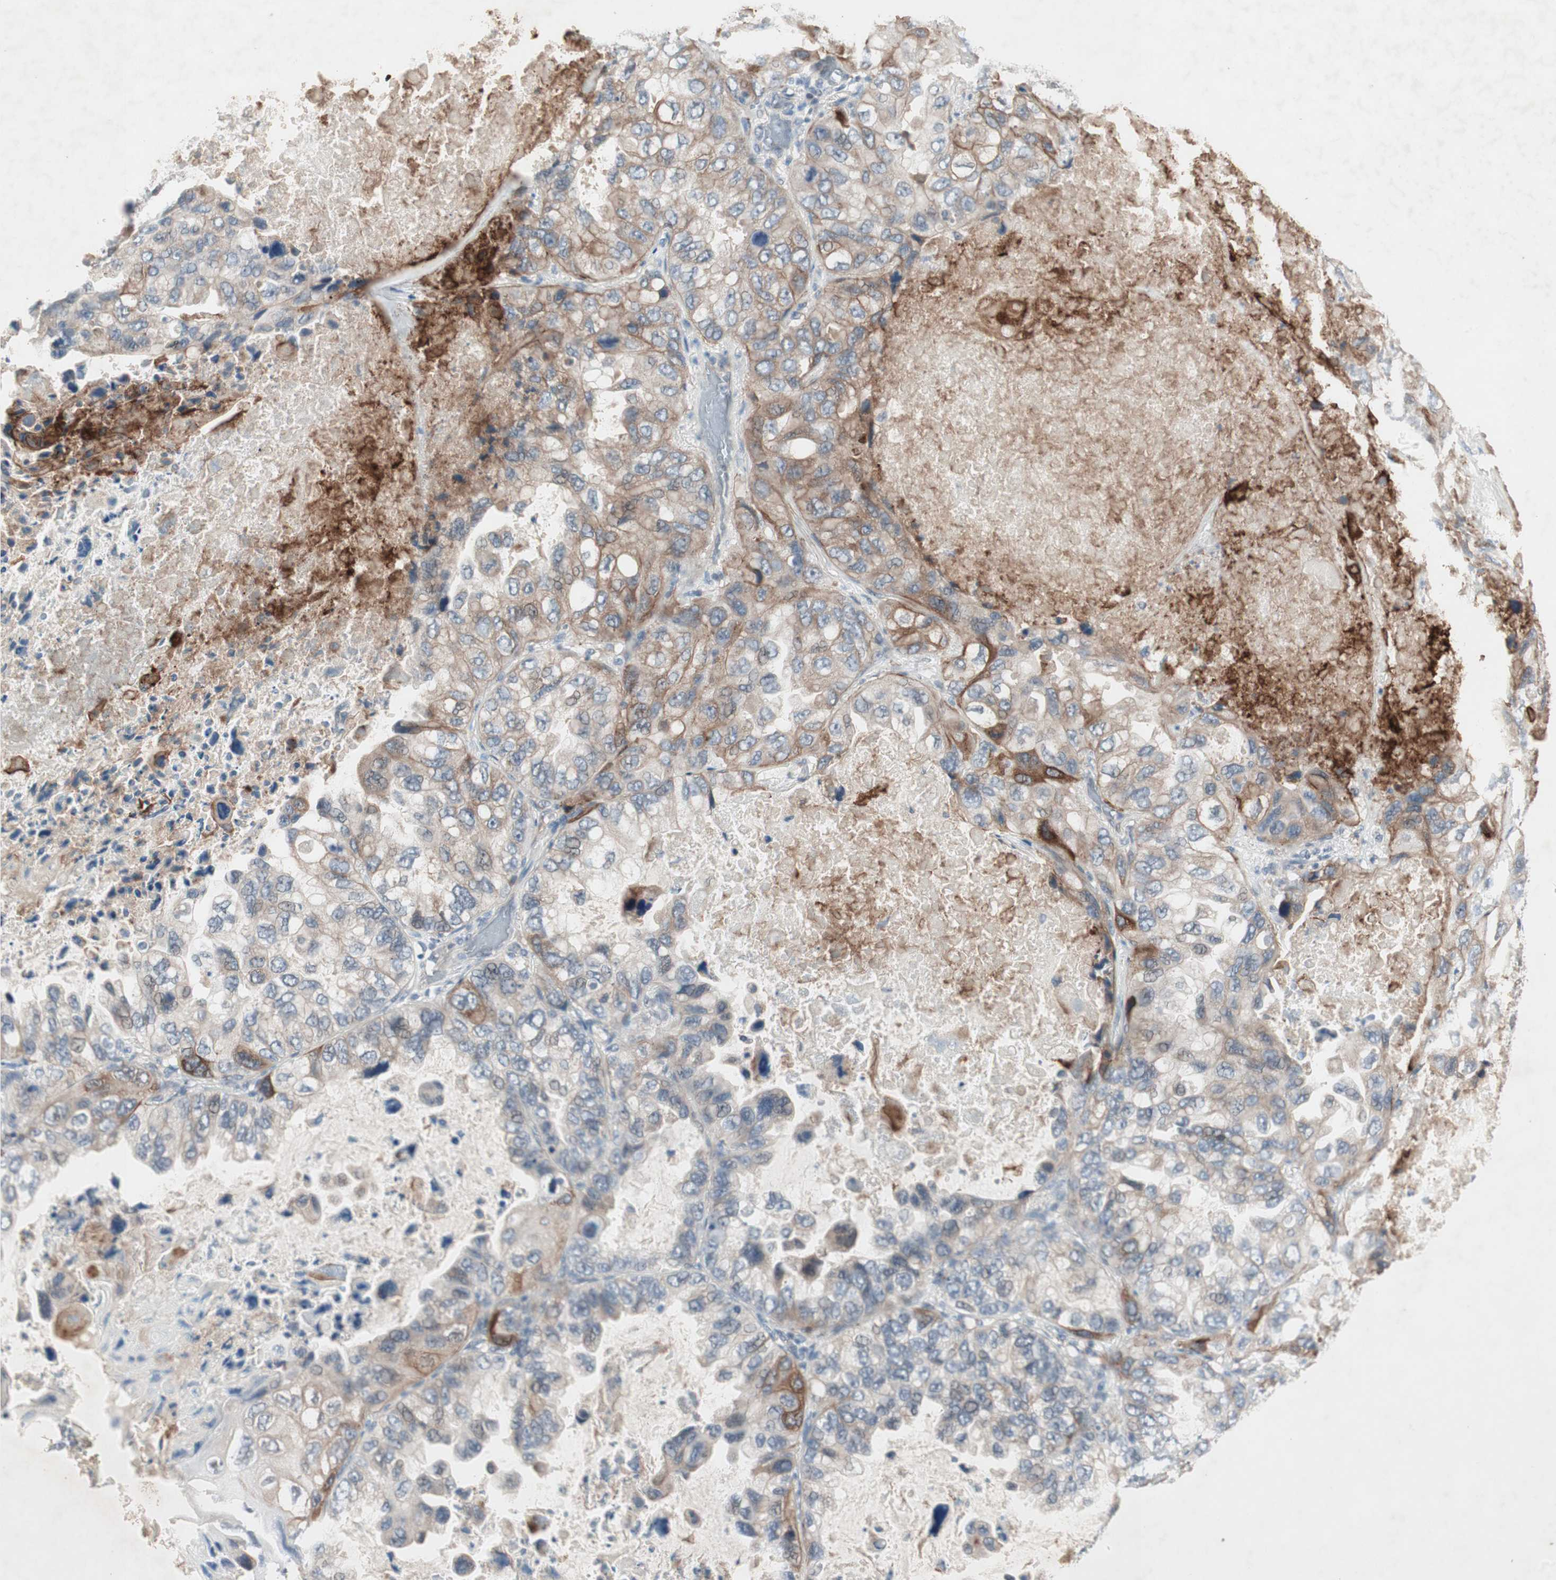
{"staining": {"intensity": "strong", "quantity": "<25%", "location": "cytoplasmic/membranous"}, "tissue": "lung cancer", "cell_type": "Tumor cells", "image_type": "cancer", "snomed": [{"axis": "morphology", "description": "Squamous cell carcinoma, NOS"}, {"axis": "topography", "description": "Lung"}], "caption": "Human squamous cell carcinoma (lung) stained with a protein marker demonstrates strong staining in tumor cells.", "gene": "ITGB4", "patient": {"sex": "female", "age": 73}}